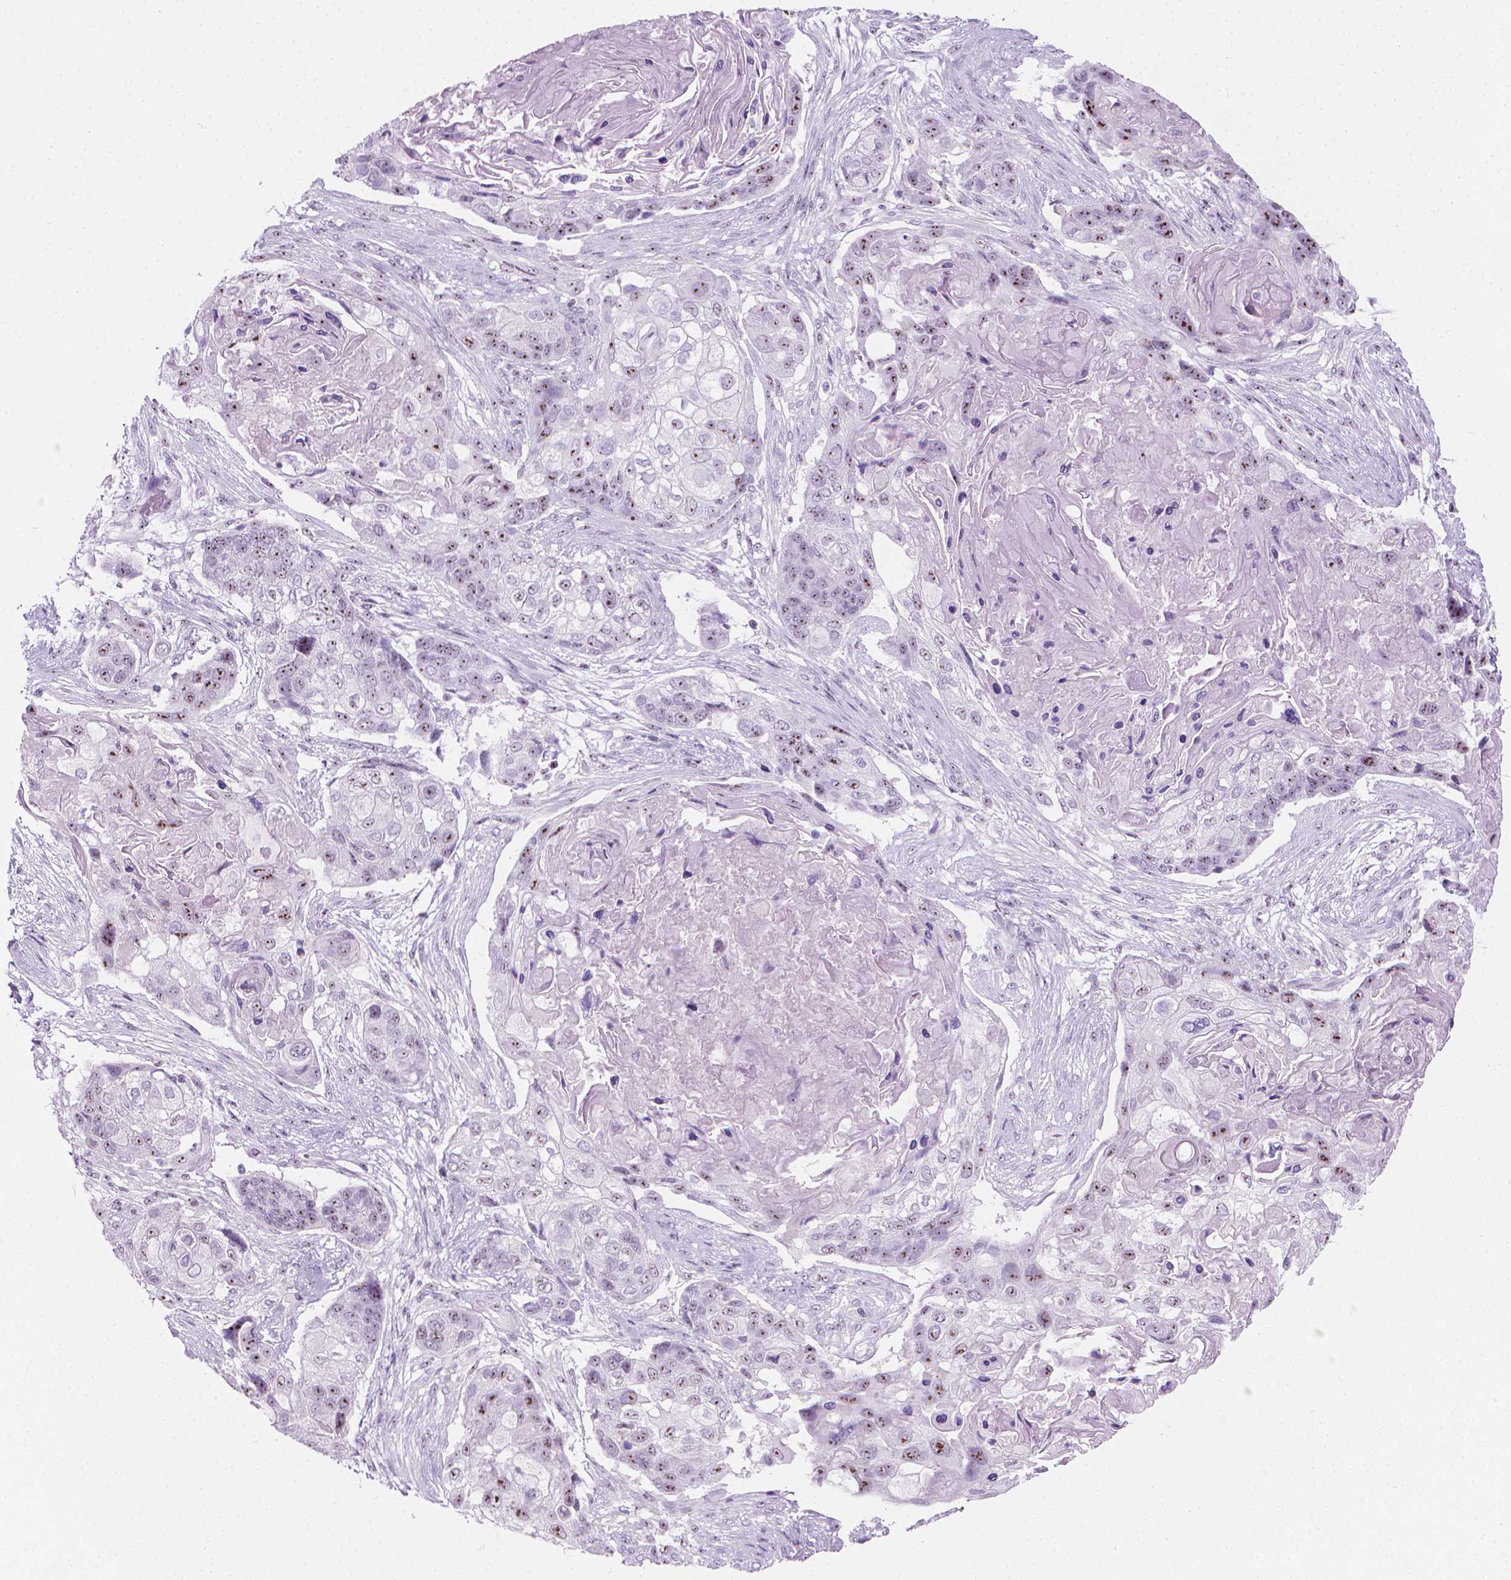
{"staining": {"intensity": "moderate", "quantity": "<25%", "location": "nuclear"}, "tissue": "lung cancer", "cell_type": "Tumor cells", "image_type": "cancer", "snomed": [{"axis": "morphology", "description": "Squamous cell carcinoma, NOS"}, {"axis": "topography", "description": "Lung"}], "caption": "Immunohistochemistry (IHC) (DAB (3,3'-diaminobenzidine)) staining of human lung squamous cell carcinoma demonstrates moderate nuclear protein positivity in approximately <25% of tumor cells. Nuclei are stained in blue.", "gene": "NOL7", "patient": {"sex": "male", "age": 69}}